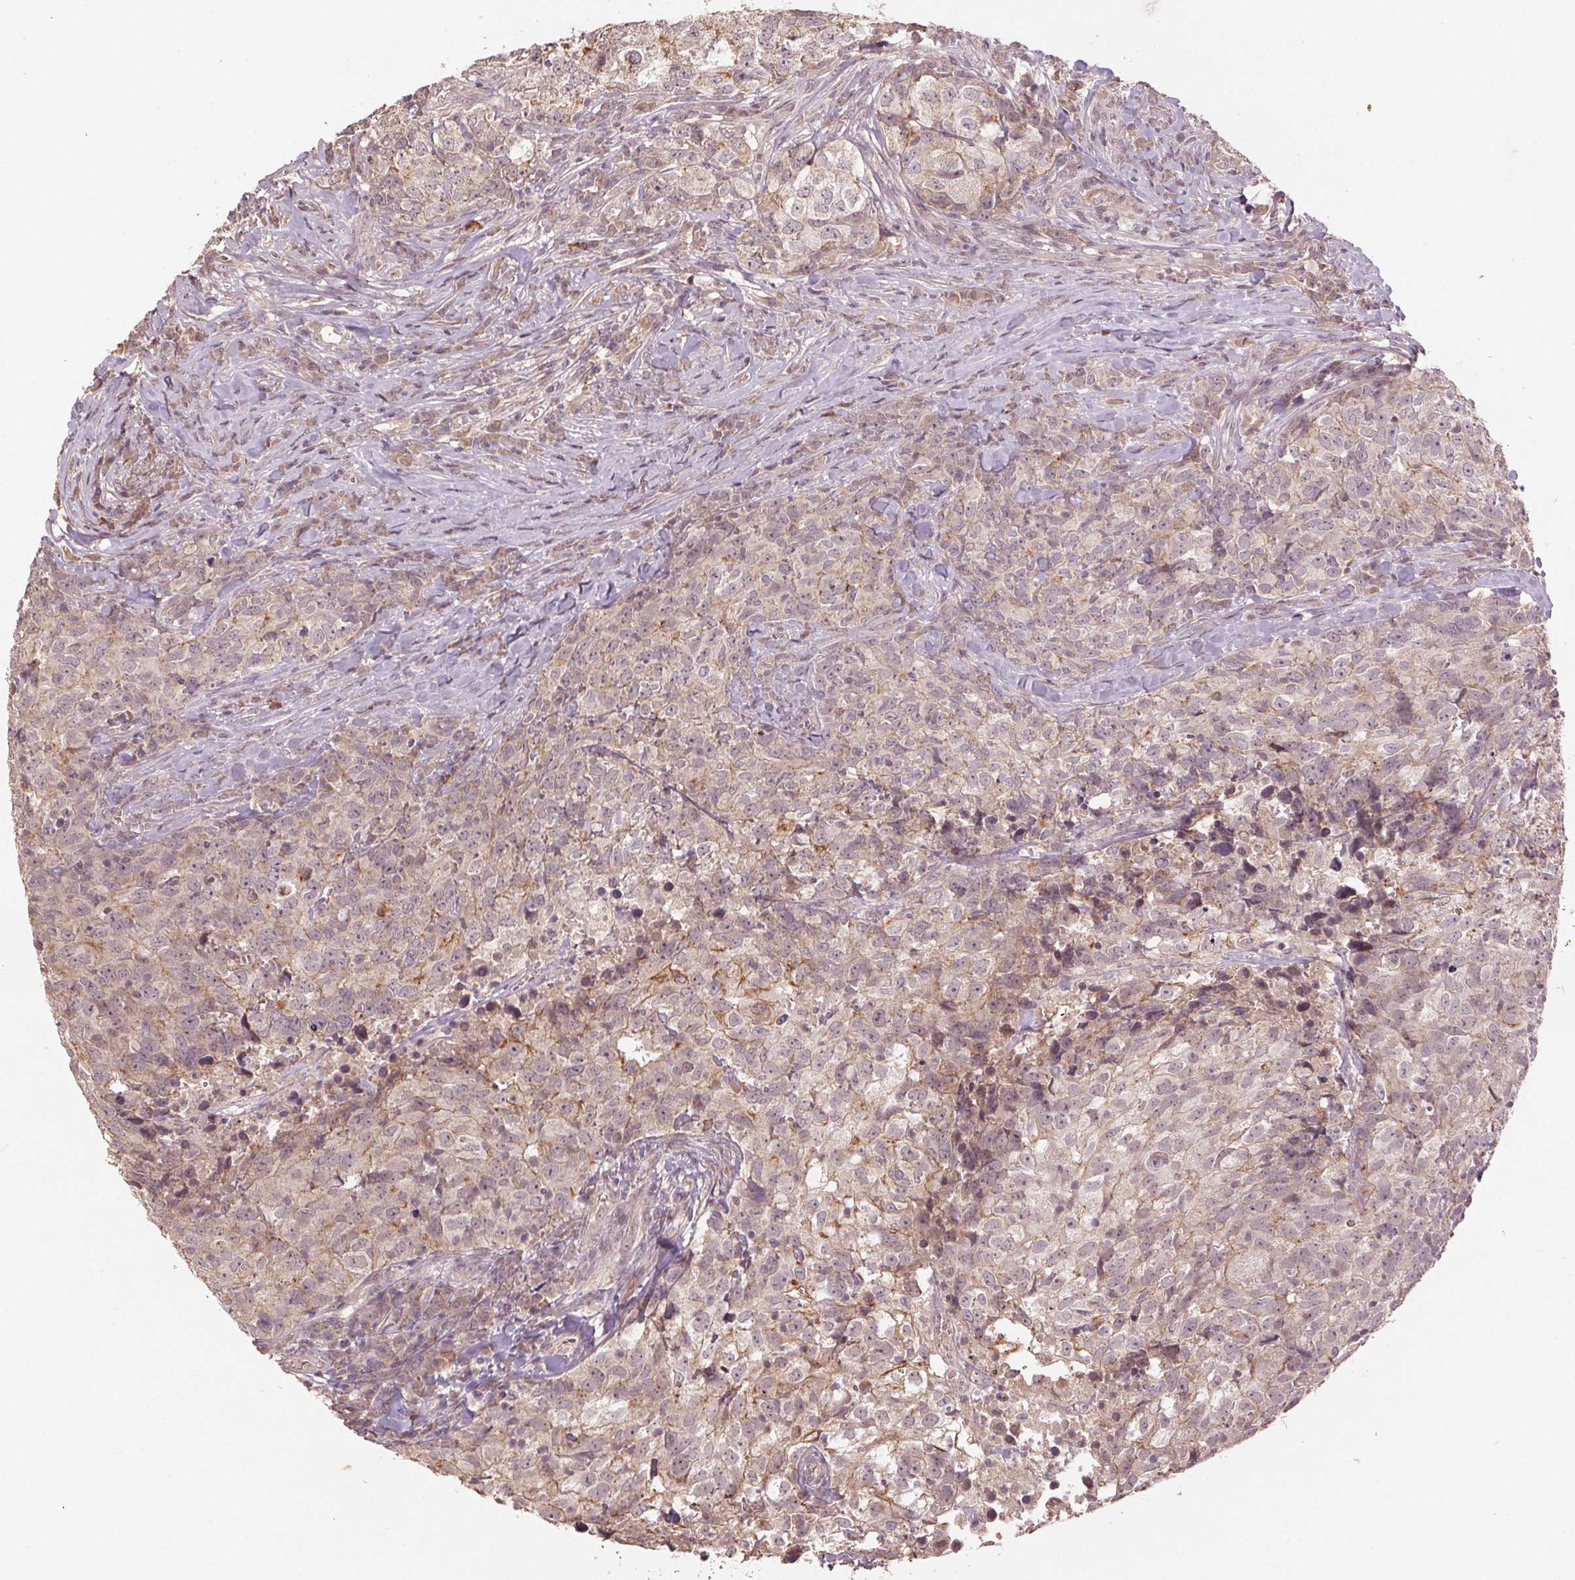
{"staining": {"intensity": "weak", "quantity": "25%-75%", "location": "cytoplasmic/membranous"}, "tissue": "breast cancer", "cell_type": "Tumor cells", "image_type": "cancer", "snomed": [{"axis": "morphology", "description": "Duct carcinoma"}, {"axis": "topography", "description": "Breast"}], "caption": "A brown stain shows weak cytoplasmic/membranous staining of a protein in human infiltrating ductal carcinoma (breast) tumor cells. Nuclei are stained in blue.", "gene": "SMLR1", "patient": {"sex": "female", "age": 30}}